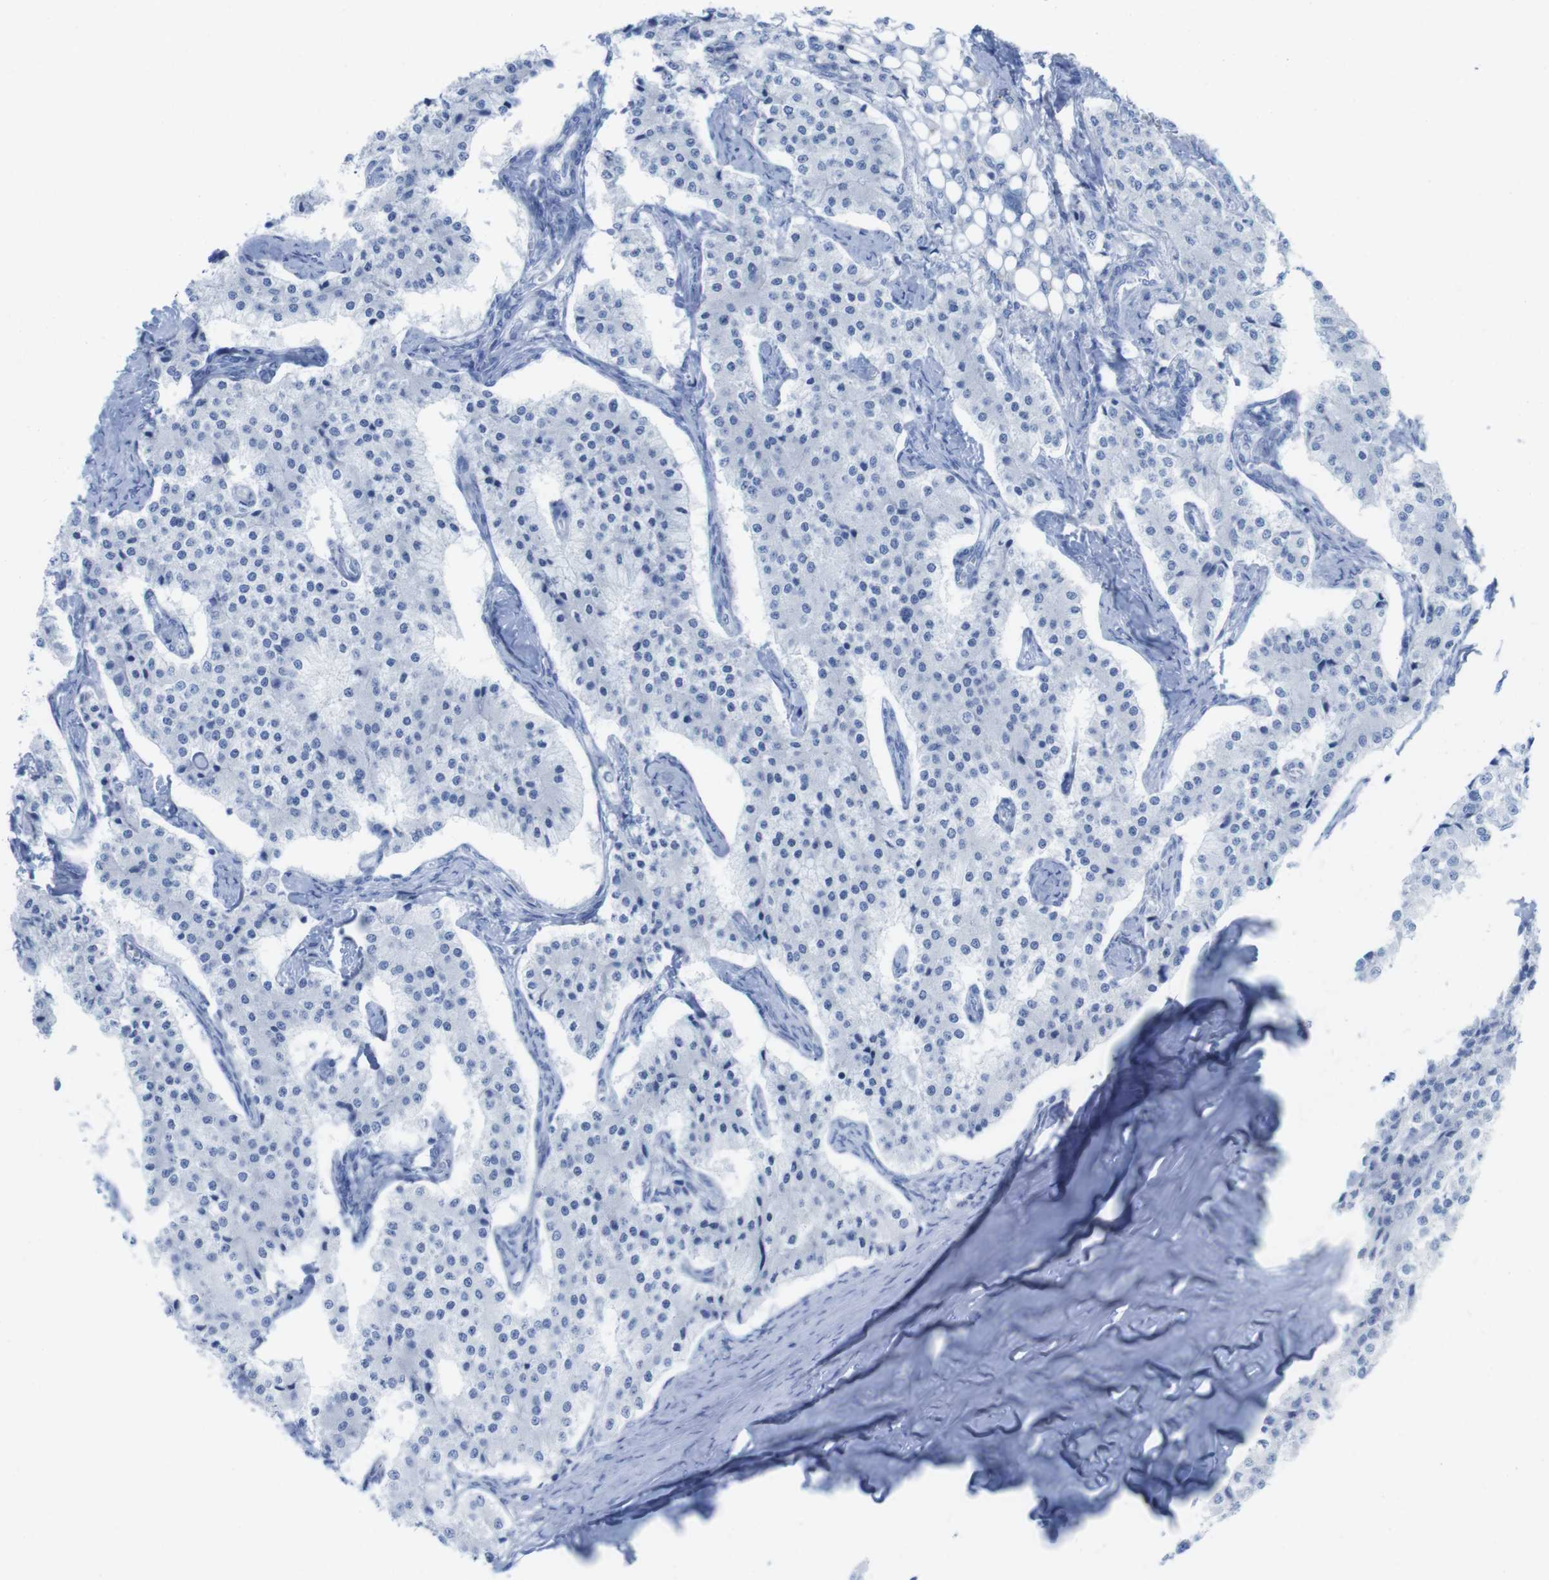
{"staining": {"intensity": "negative", "quantity": "none", "location": "none"}, "tissue": "carcinoid", "cell_type": "Tumor cells", "image_type": "cancer", "snomed": [{"axis": "morphology", "description": "Carcinoid, malignant, NOS"}, {"axis": "topography", "description": "Colon"}], "caption": "Immunohistochemistry photomicrograph of carcinoid (malignant) stained for a protein (brown), which displays no staining in tumor cells.", "gene": "MYH7", "patient": {"sex": "female", "age": 52}}